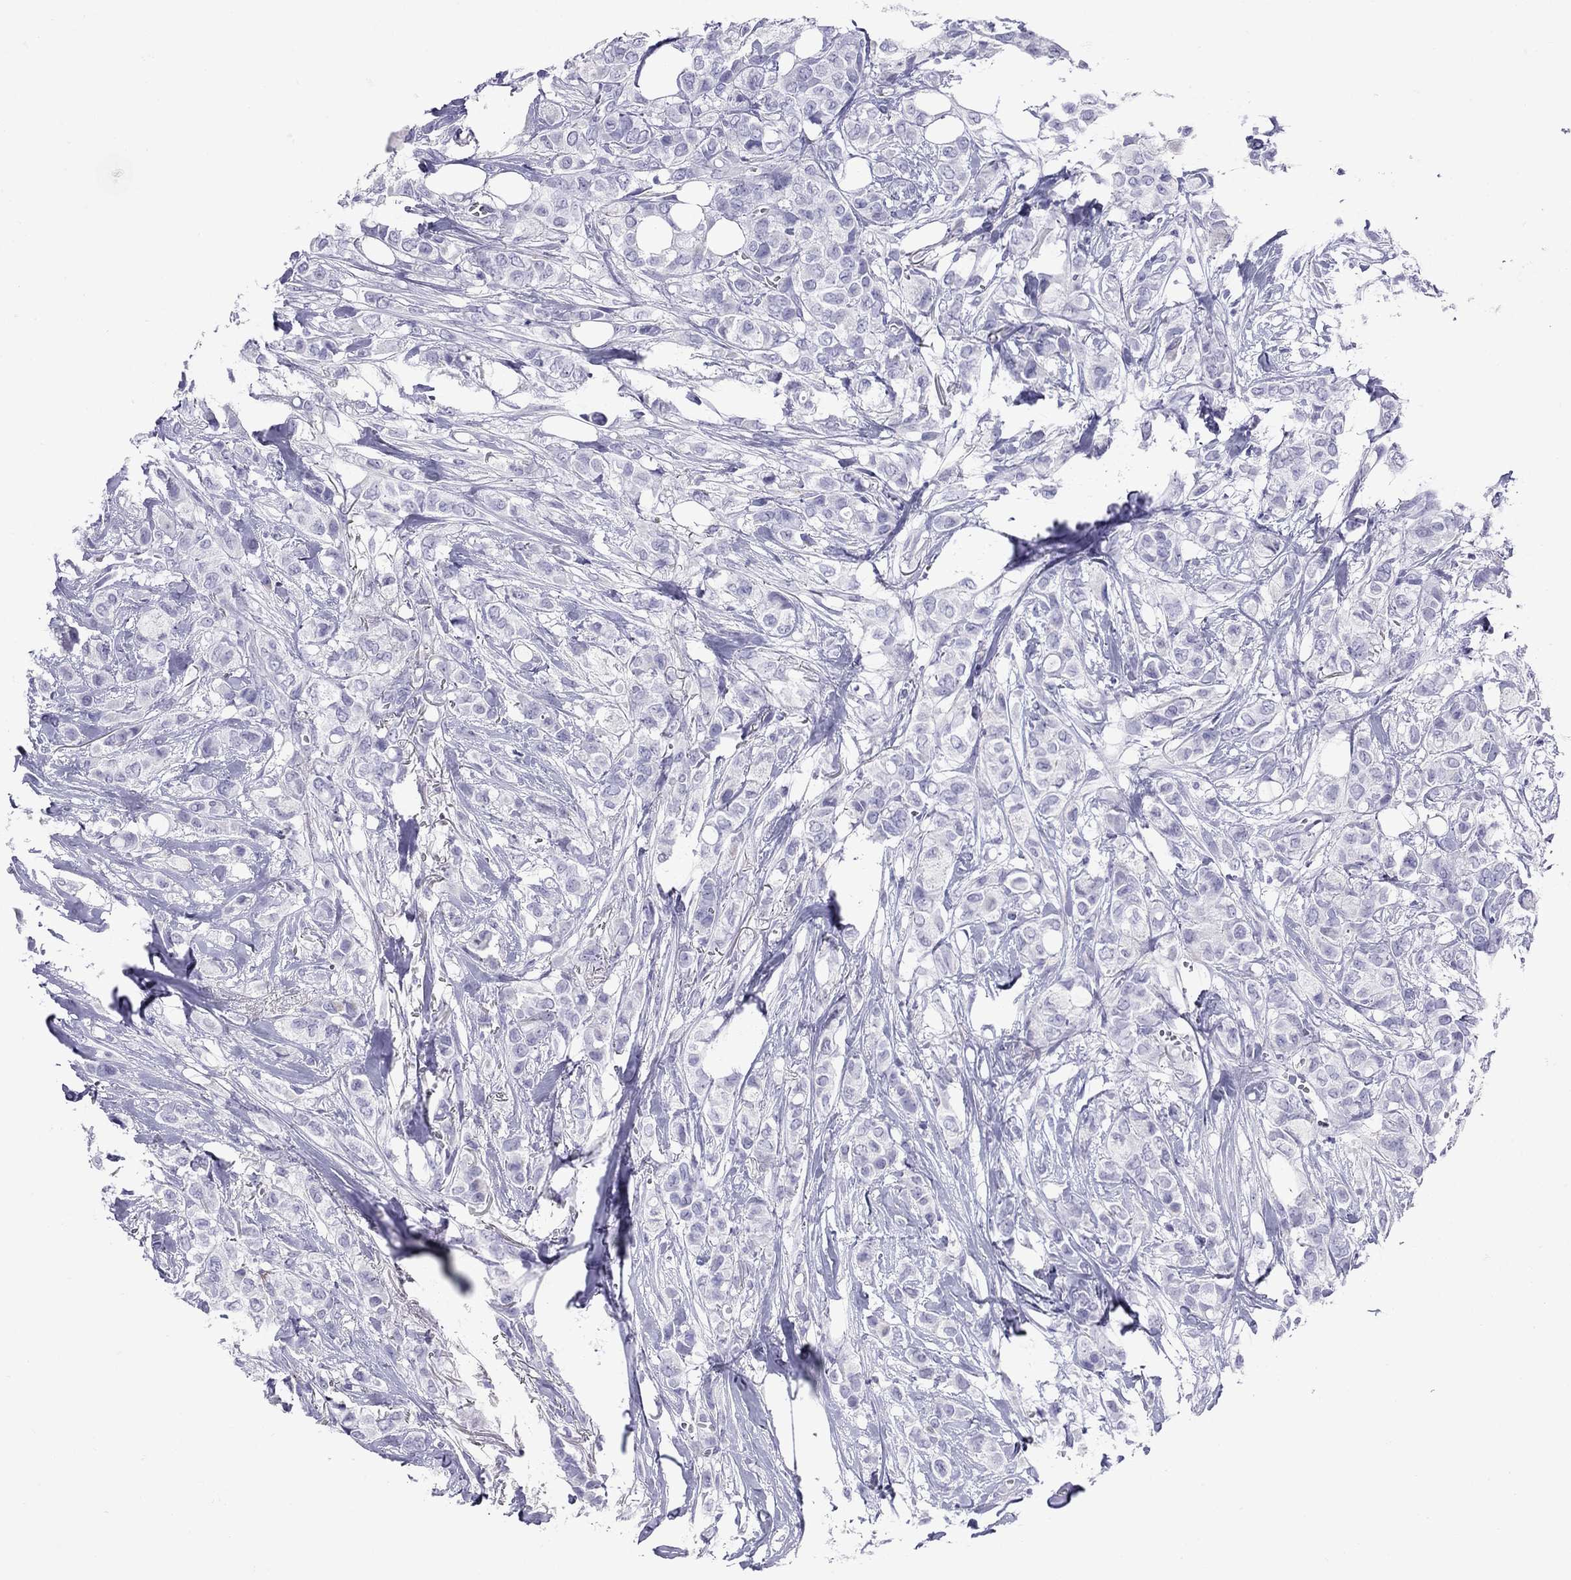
{"staining": {"intensity": "negative", "quantity": "none", "location": "none"}, "tissue": "breast cancer", "cell_type": "Tumor cells", "image_type": "cancer", "snomed": [{"axis": "morphology", "description": "Duct carcinoma"}, {"axis": "topography", "description": "Breast"}], "caption": "Image shows no significant protein expression in tumor cells of breast cancer (infiltrating ductal carcinoma).", "gene": "GRIA2", "patient": {"sex": "female", "age": 85}}